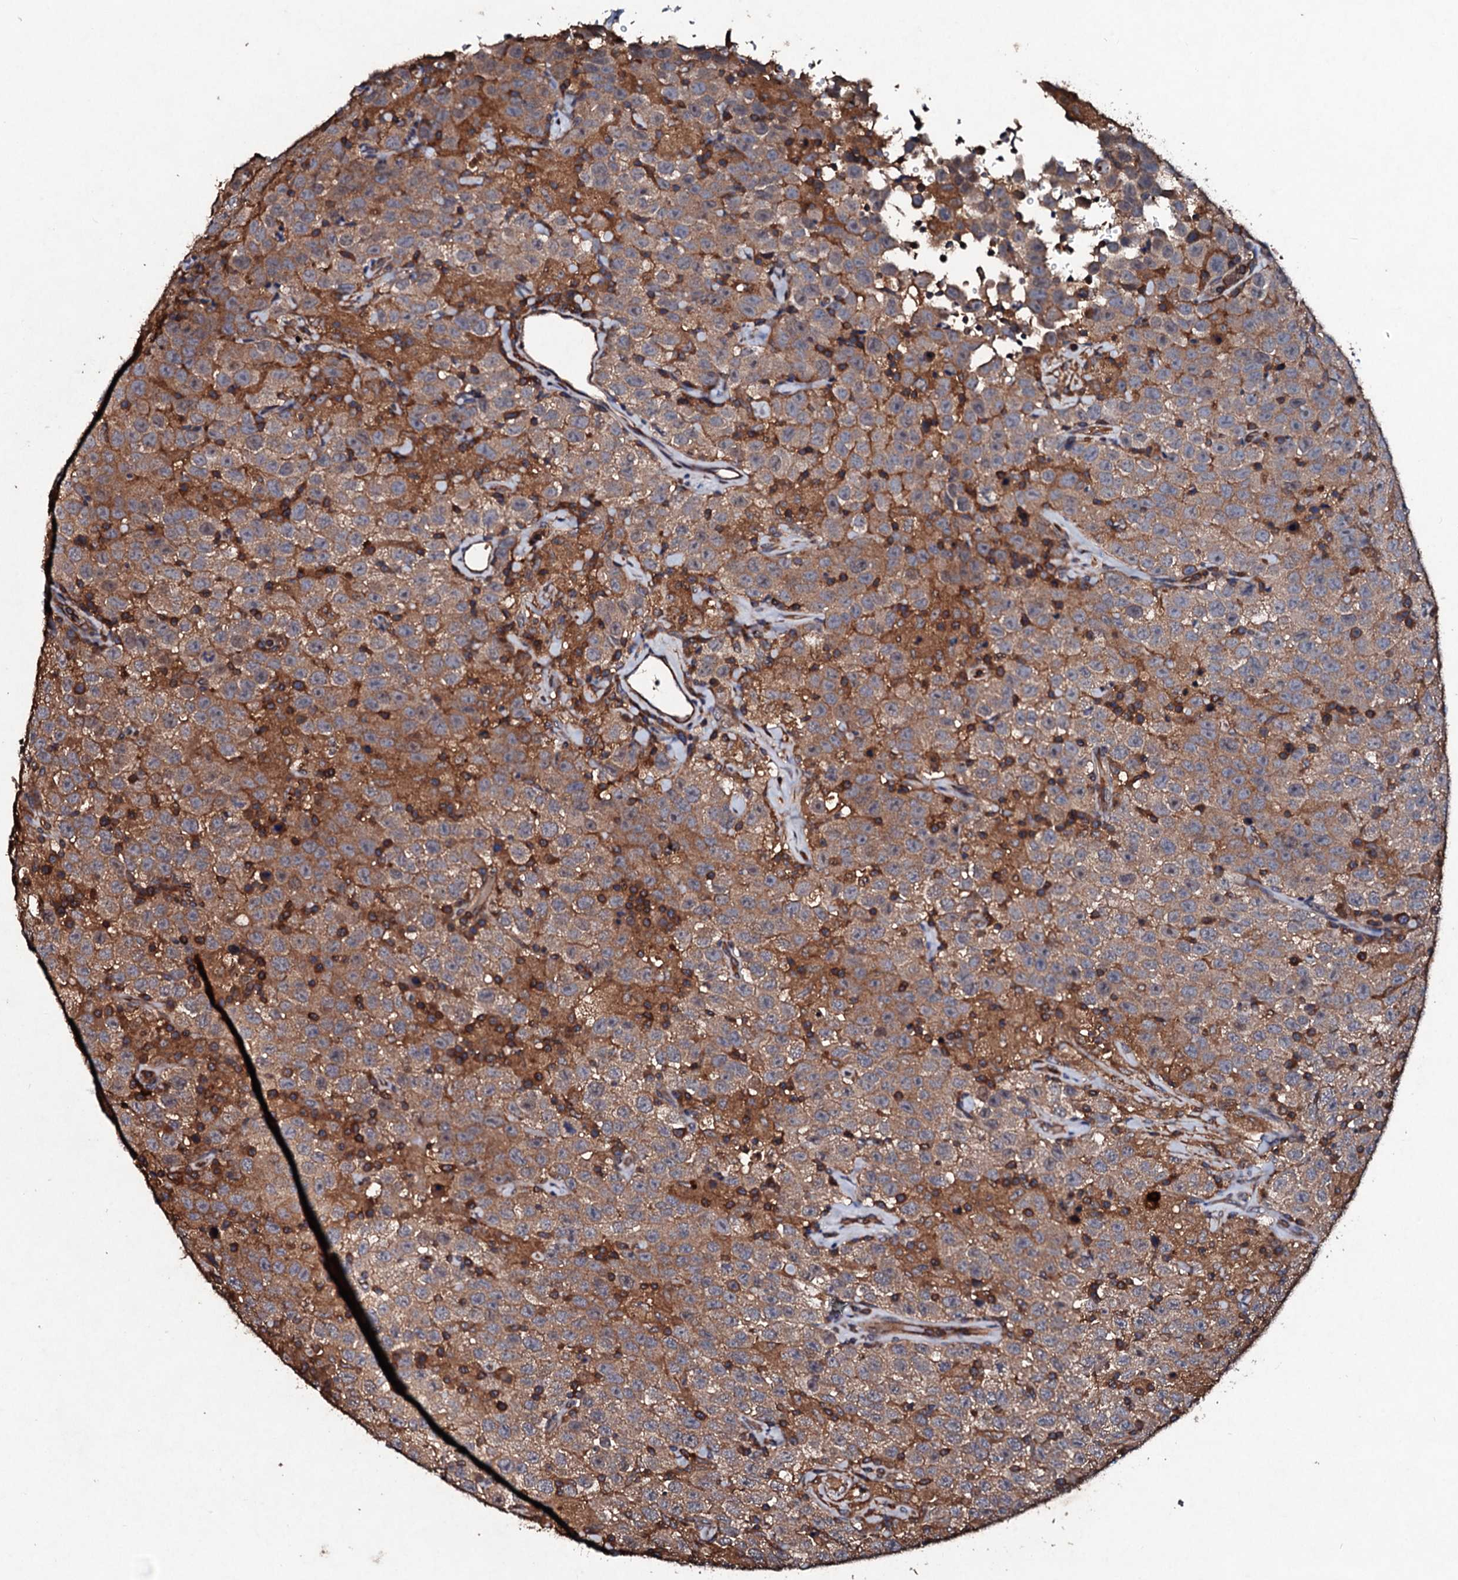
{"staining": {"intensity": "weak", "quantity": ">75%", "location": "cytoplasmic/membranous"}, "tissue": "testis cancer", "cell_type": "Tumor cells", "image_type": "cancer", "snomed": [{"axis": "morphology", "description": "Seminoma, NOS"}, {"axis": "topography", "description": "Testis"}], "caption": "DAB immunohistochemical staining of testis cancer (seminoma) shows weak cytoplasmic/membranous protein staining in approximately >75% of tumor cells.", "gene": "KERA", "patient": {"sex": "male", "age": 41}}